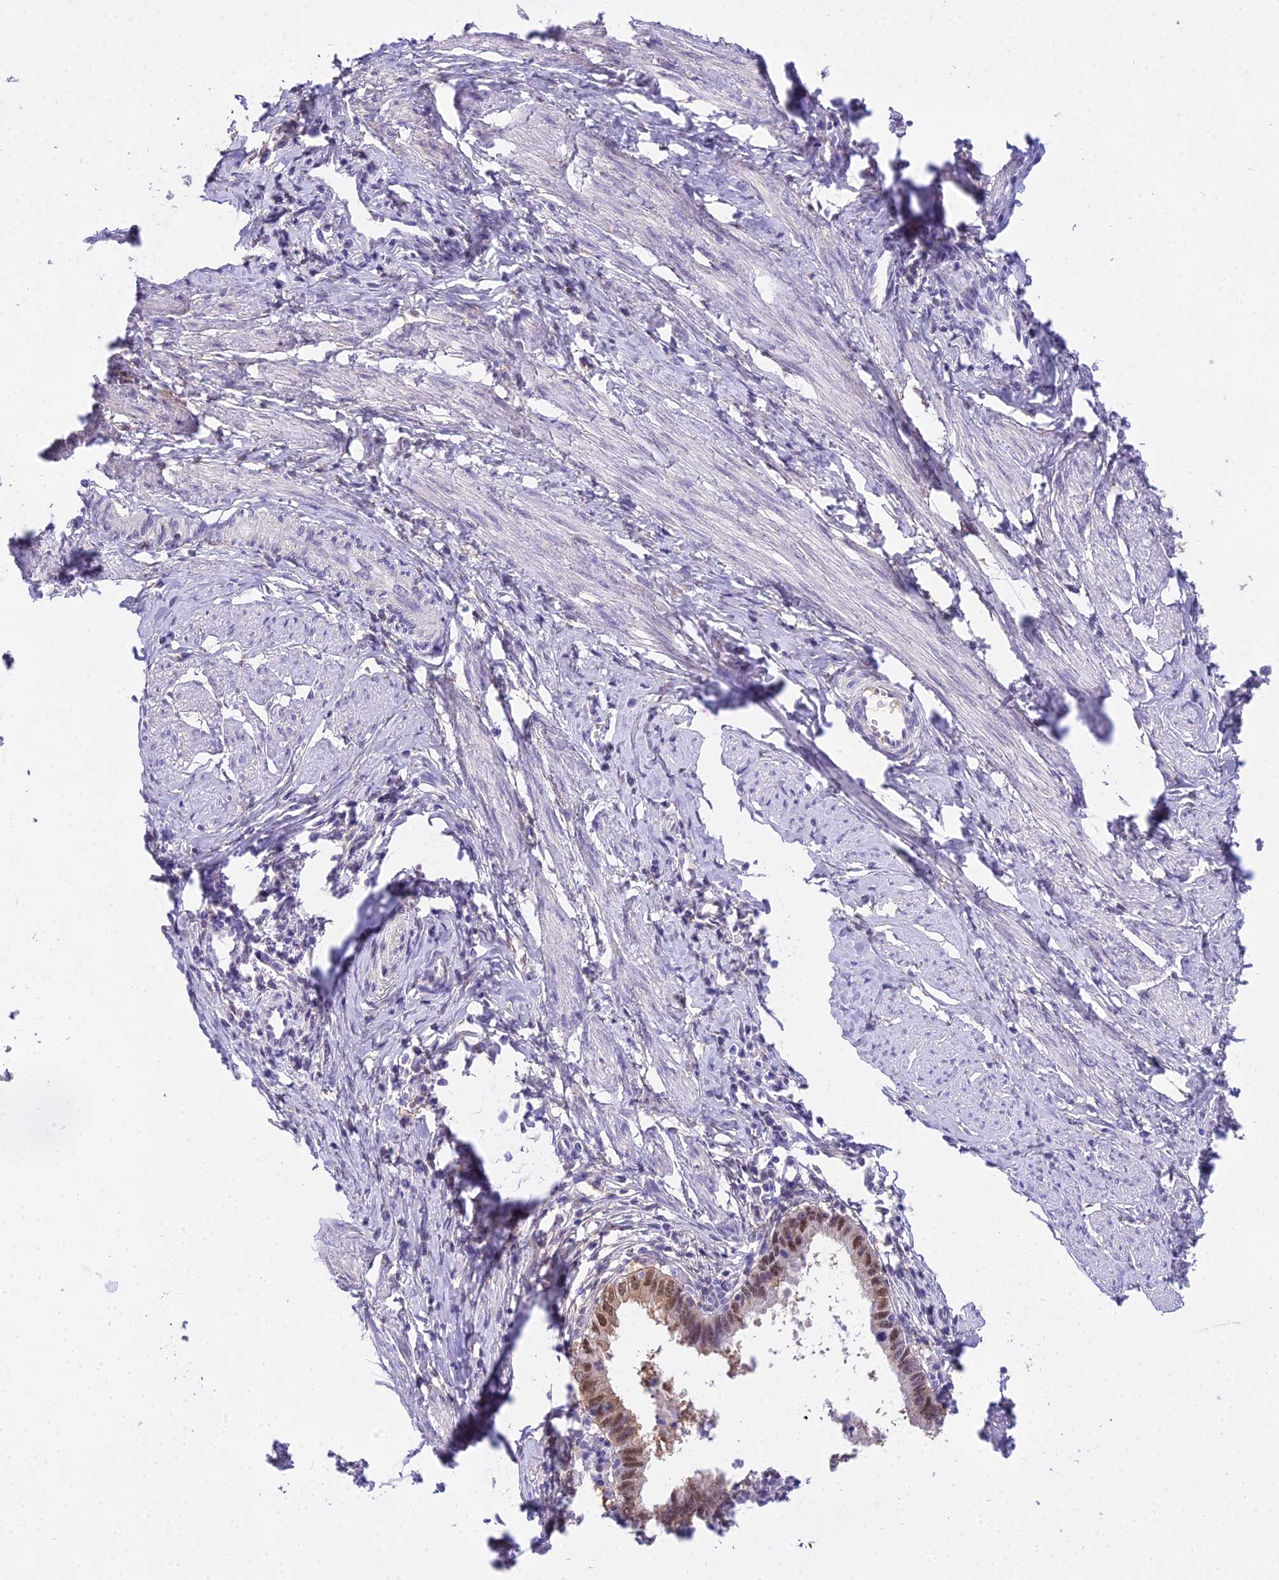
{"staining": {"intensity": "moderate", "quantity": ">75%", "location": "nuclear"}, "tissue": "cervical cancer", "cell_type": "Tumor cells", "image_type": "cancer", "snomed": [{"axis": "morphology", "description": "Adenocarcinoma, NOS"}, {"axis": "topography", "description": "Cervix"}], "caption": "An image showing moderate nuclear expression in about >75% of tumor cells in cervical cancer (adenocarcinoma), as visualized by brown immunohistochemical staining.", "gene": "MAT2A", "patient": {"sex": "female", "age": 36}}